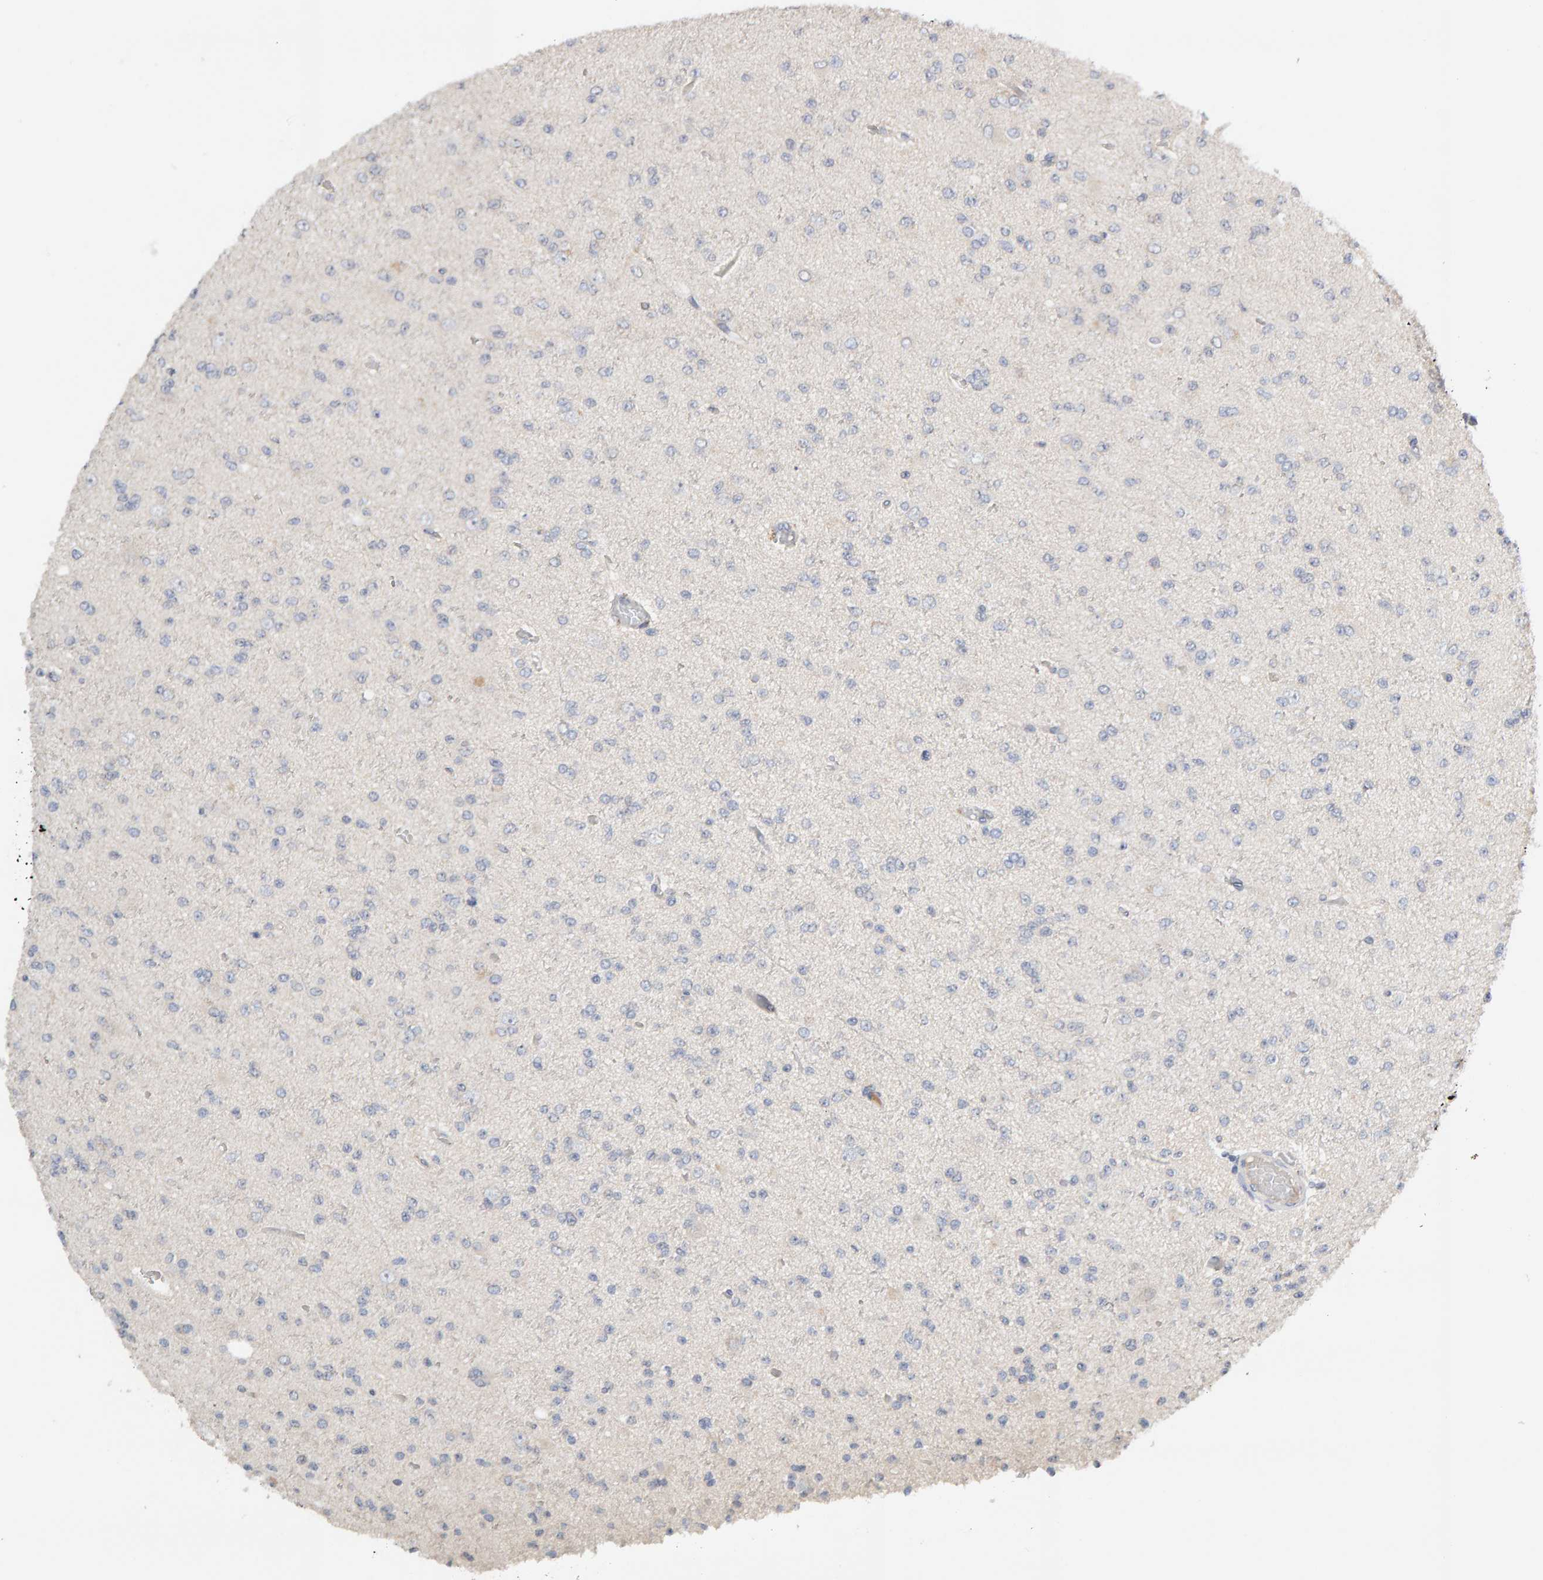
{"staining": {"intensity": "negative", "quantity": "none", "location": "none"}, "tissue": "glioma", "cell_type": "Tumor cells", "image_type": "cancer", "snomed": [{"axis": "morphology", "description": "Glioma, malignant, Low grade"}, {"axis": "topography", "description": "Brain"}], "caption": "The histopathology image shows no significant expression in tumor cells of glioma. (DAB (3,3'-diaminobenzidine) immunohistochemistry visualized using brightfield microscopy, high magnification).", "gene": "GFUS", "patient": {"sex": "female", "age": 22}}